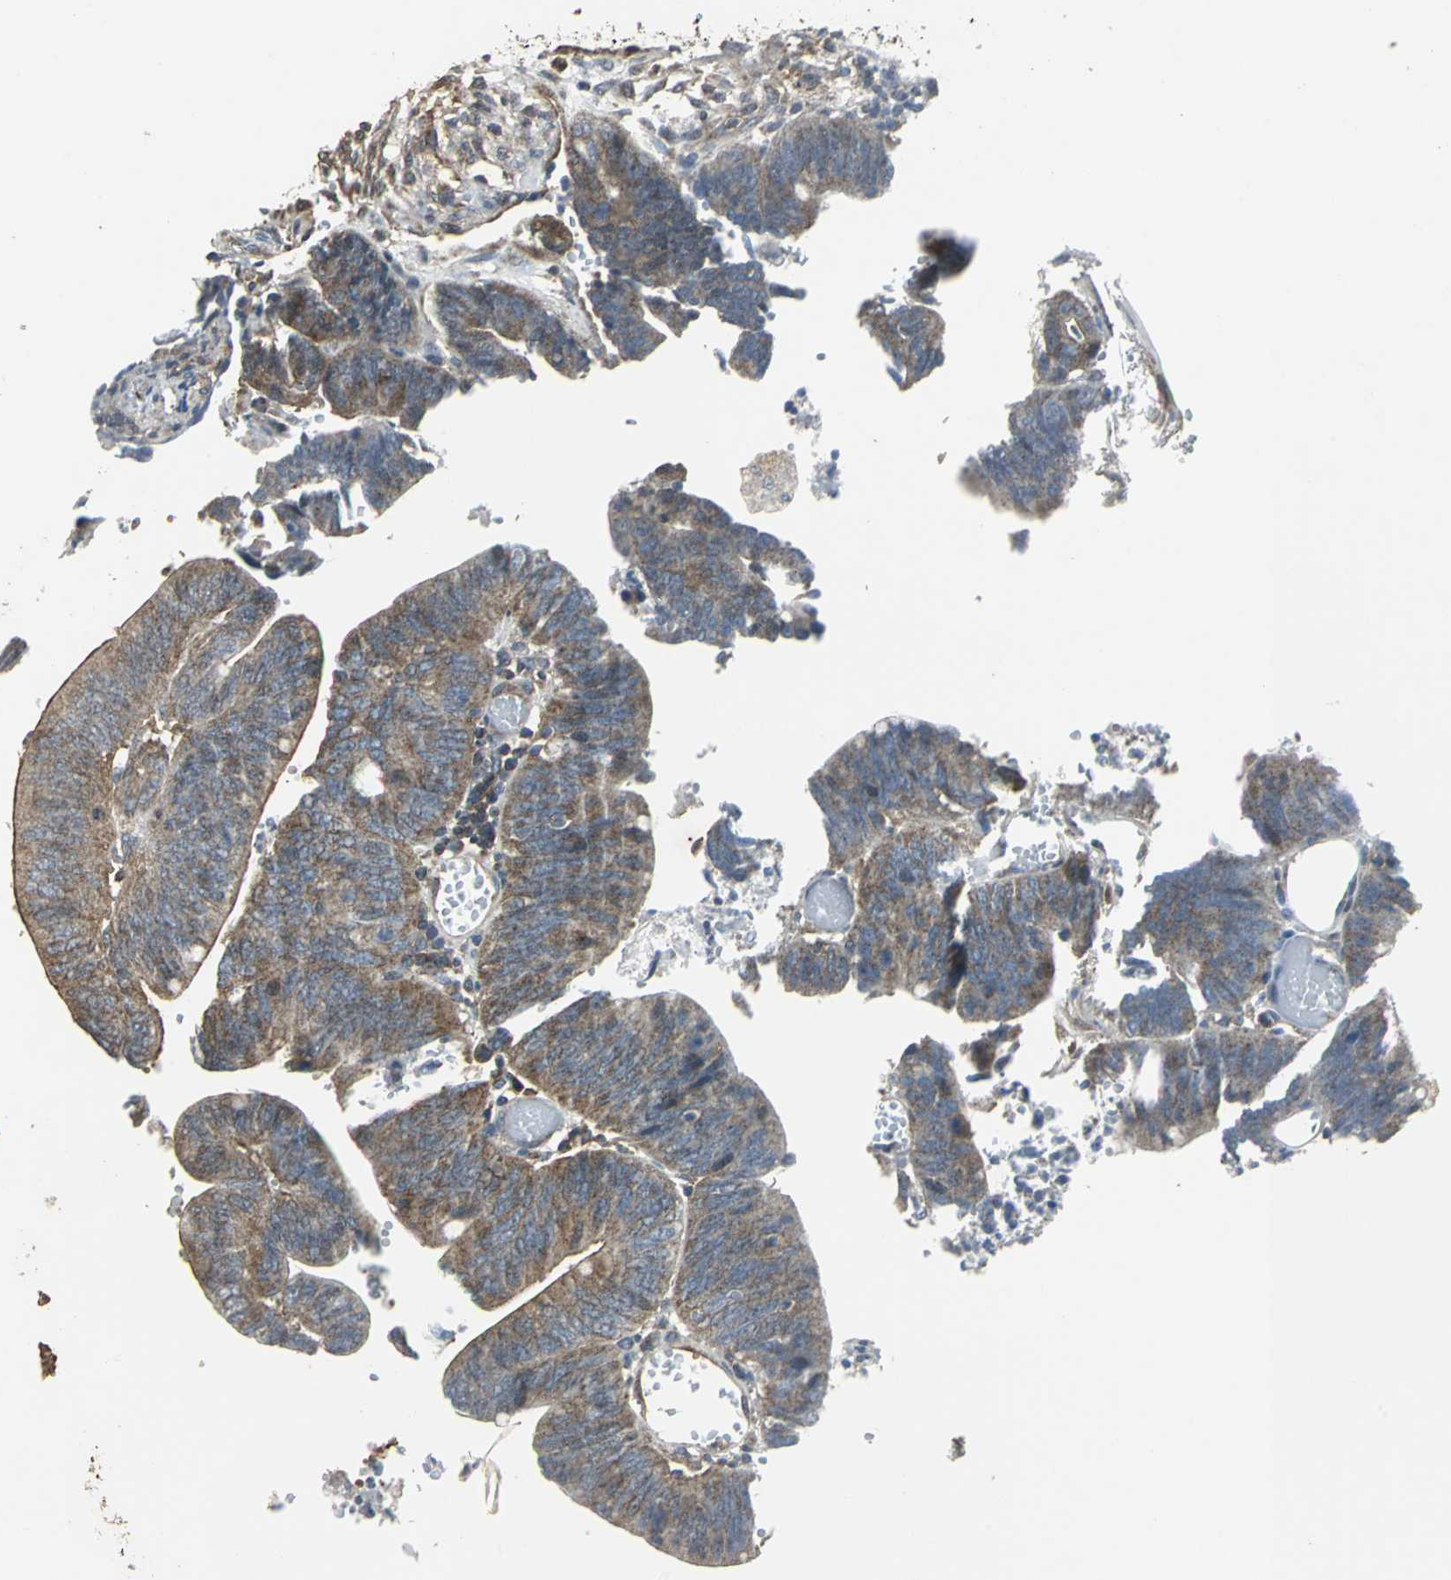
{"staining": {"intensity": "weak", "quantity": ">75%", "location": "cytoplasmic/membranous"}, "tissue": "colorectal cancer", "cell_type": "Tumor cells", "image_type": "cancer", "snomed": [{"axis": "morphology", "description": "Adenocarcinoma, NOS"}, {"axis": "topography", "description": "Rectum"}], "caption": "Protein staining of colorectal cancer tissue displays weak cytoplasmic/membranous expression in about >75% of tumor cells.", "gene": "DNAJB4", "patient": {"sex": "female", "age": 66}}